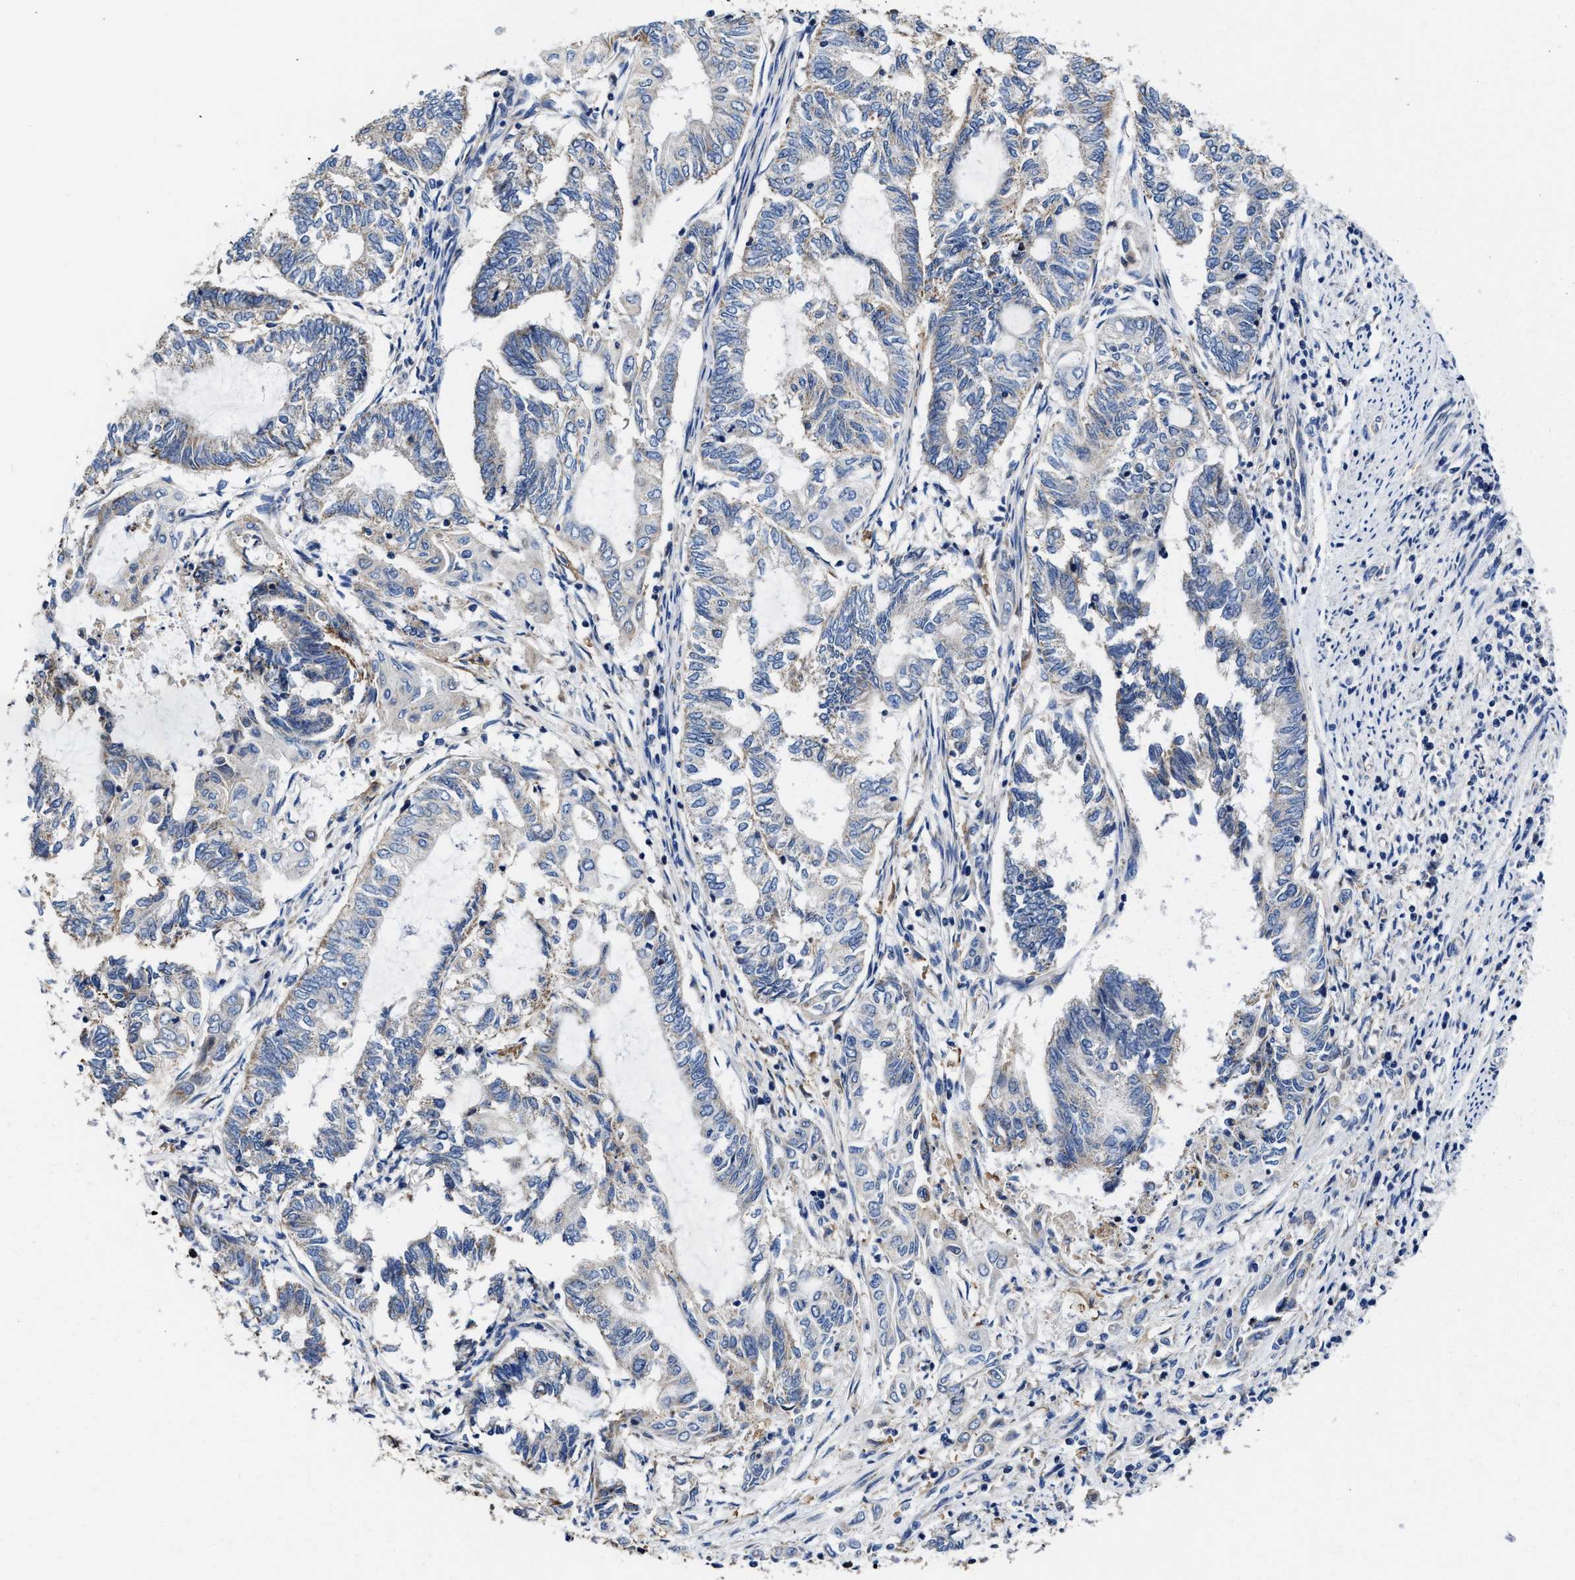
{"staining": {"intensity": "negative", "quantity": "none", "location": "none"}, "tissue": "endometrial cancer", "cell_type": "Tumor cells", "image_type": "cancer", "snomed": [{"axis": "morphology", "description": "Adenocarcinoma, NOS"}, {"axis": "topography", "description": "Uterus"}, {"axis": "topography", "description": "Endometrium"}], "caption": "Micrograph shows no protein positivity in tumor cells of endometrial cancer (adenocarcinoma) tissue. (DAB (3,3'-diaminobenzidine) IHC with hematoxylin counter stain).", "gene": "TMEM30A", "patient": {"sex": "female", "age": 70}}